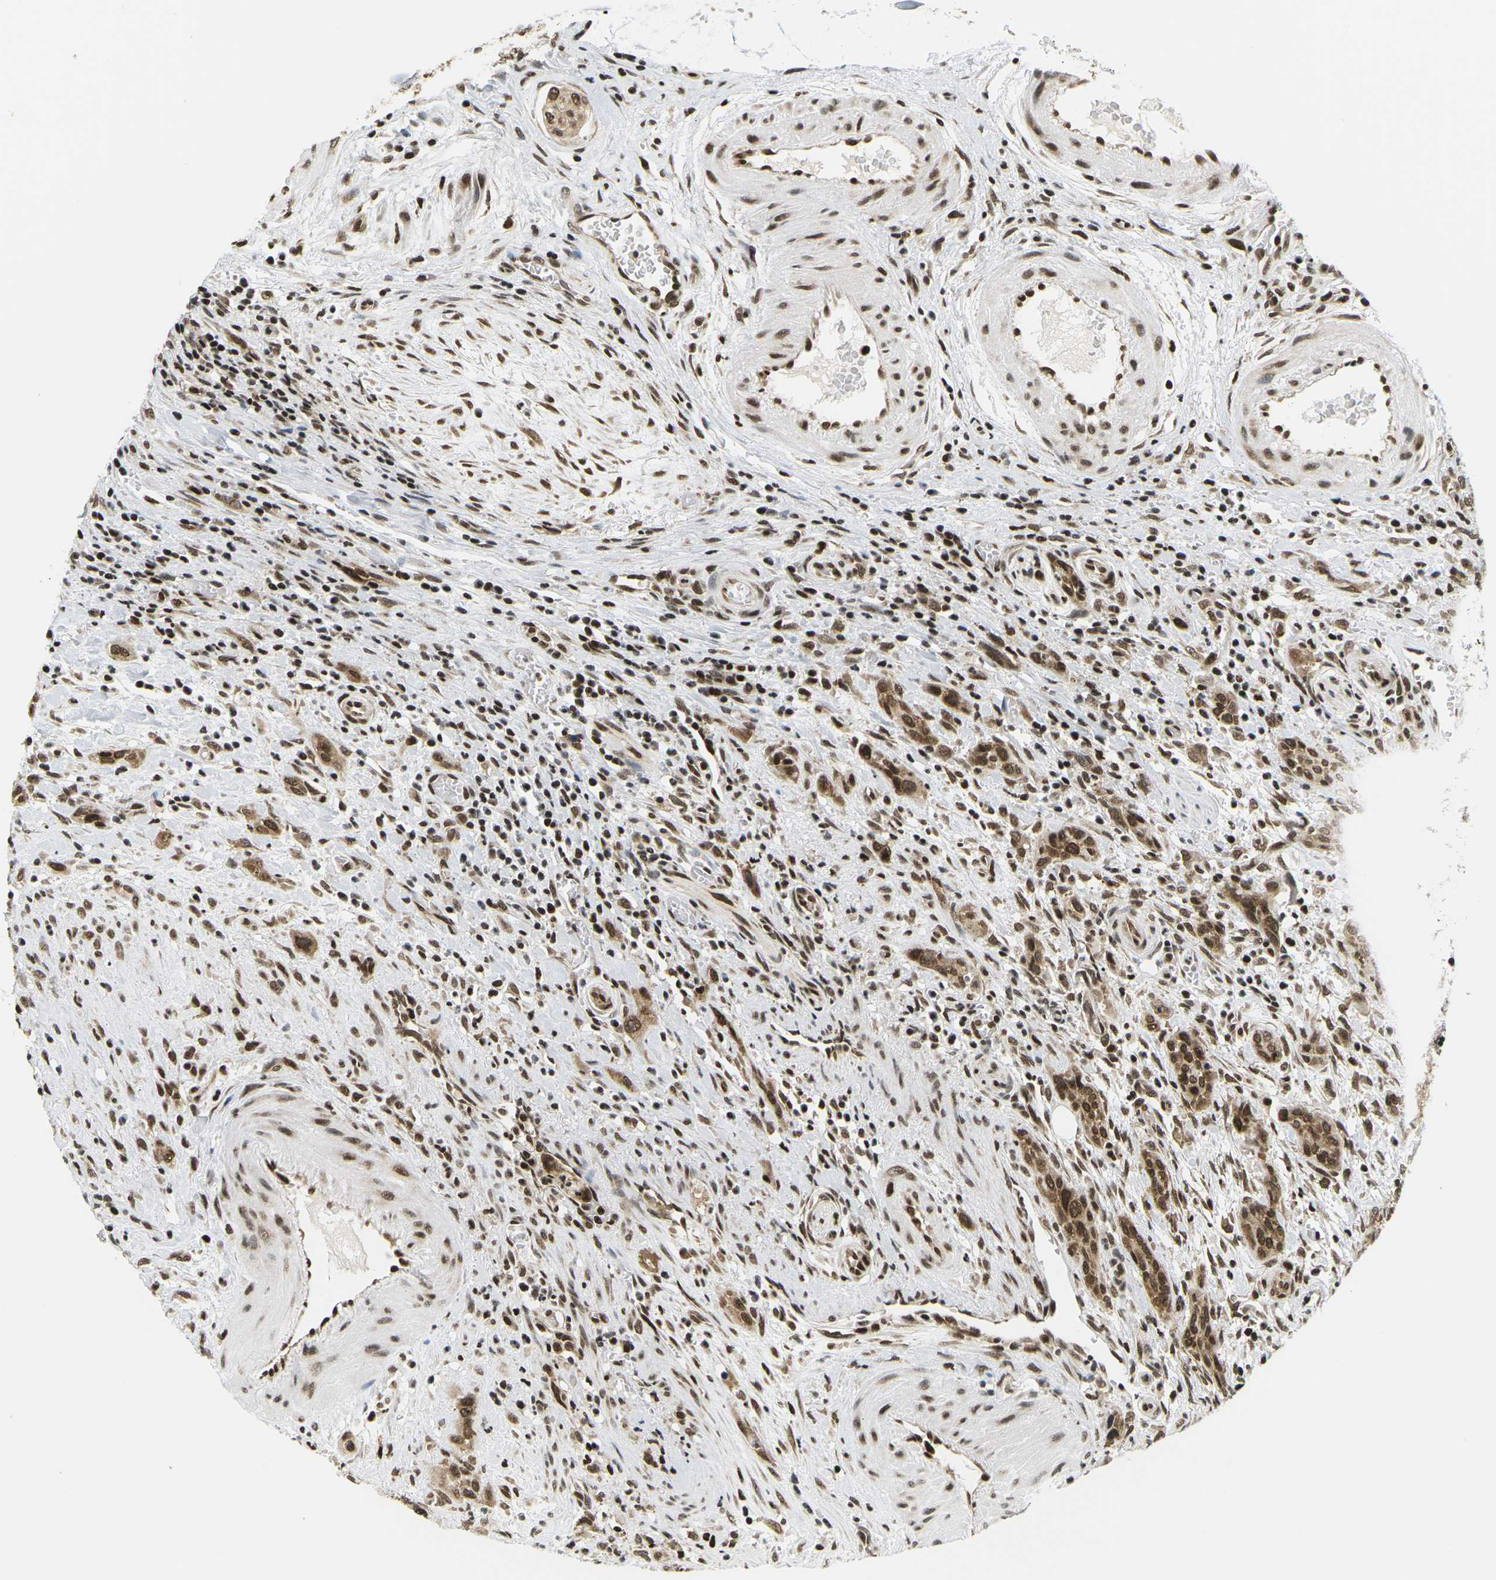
{"staining": {"intensity": "strong", "quantity": ">75%", "location": "cytoplasmic/membranous,nuclear"}, "tissue": "urothelial cancer", "cell_type": "Tumor cells", "image_type": "cancer", "snomed": [{"axis": "morphology", "description": "Urothelial carcinoma, High grade"}, {"axis": "topography", "description": "Urinary bladder"}], "caption": "This histopathology image reveals high-grade urothelial carcinoma stained with immunohistochemistry (IHC) to label a protein in brown. The cytoplasmic/membranous and nuclear of tumor cells show strong positivity for the protein. Nuclei are counter-stained blue.", "gene": "CELF1", "patient": {"sex": "male", "age": 35}}